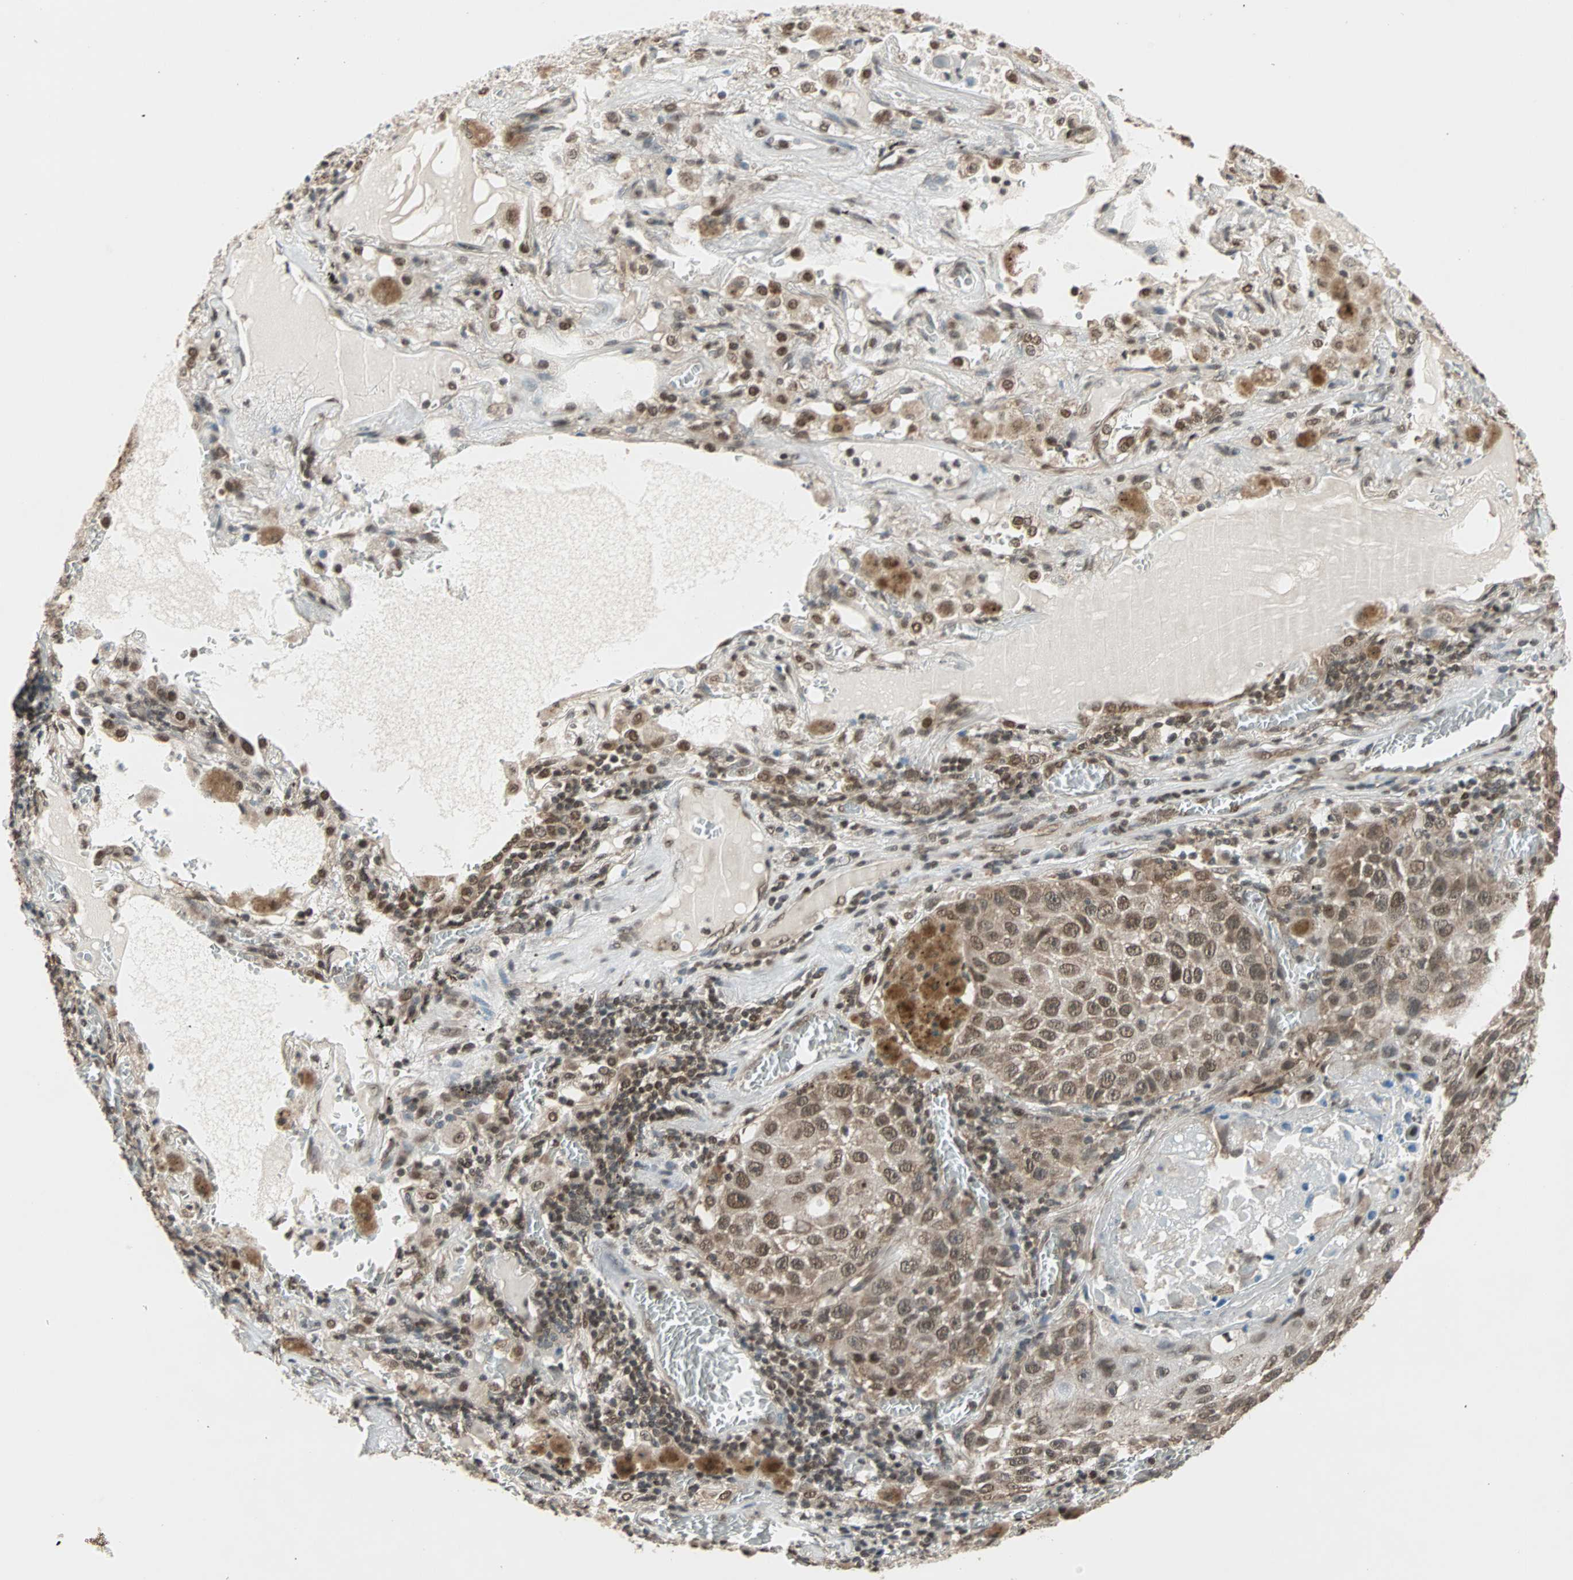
{"staining": {"intensity": "moderate", "quantity": ">75%", "location": "nuclear"}, "tissue": "lung cancer", "cell_type": "Tumor cells", "image_type": "cancer", "snomed": [{"axis": "morphology", "description": "Squamous cell carcinoma, NOS"}, {"axis": "topography", "description": "Lung"}], "caption": "Tumor cells display moderate nuclear expression in about >75% of cells in lung cancer.", "gene": "DAZAP1", "patient": {"sex": "male", "age": 57}}